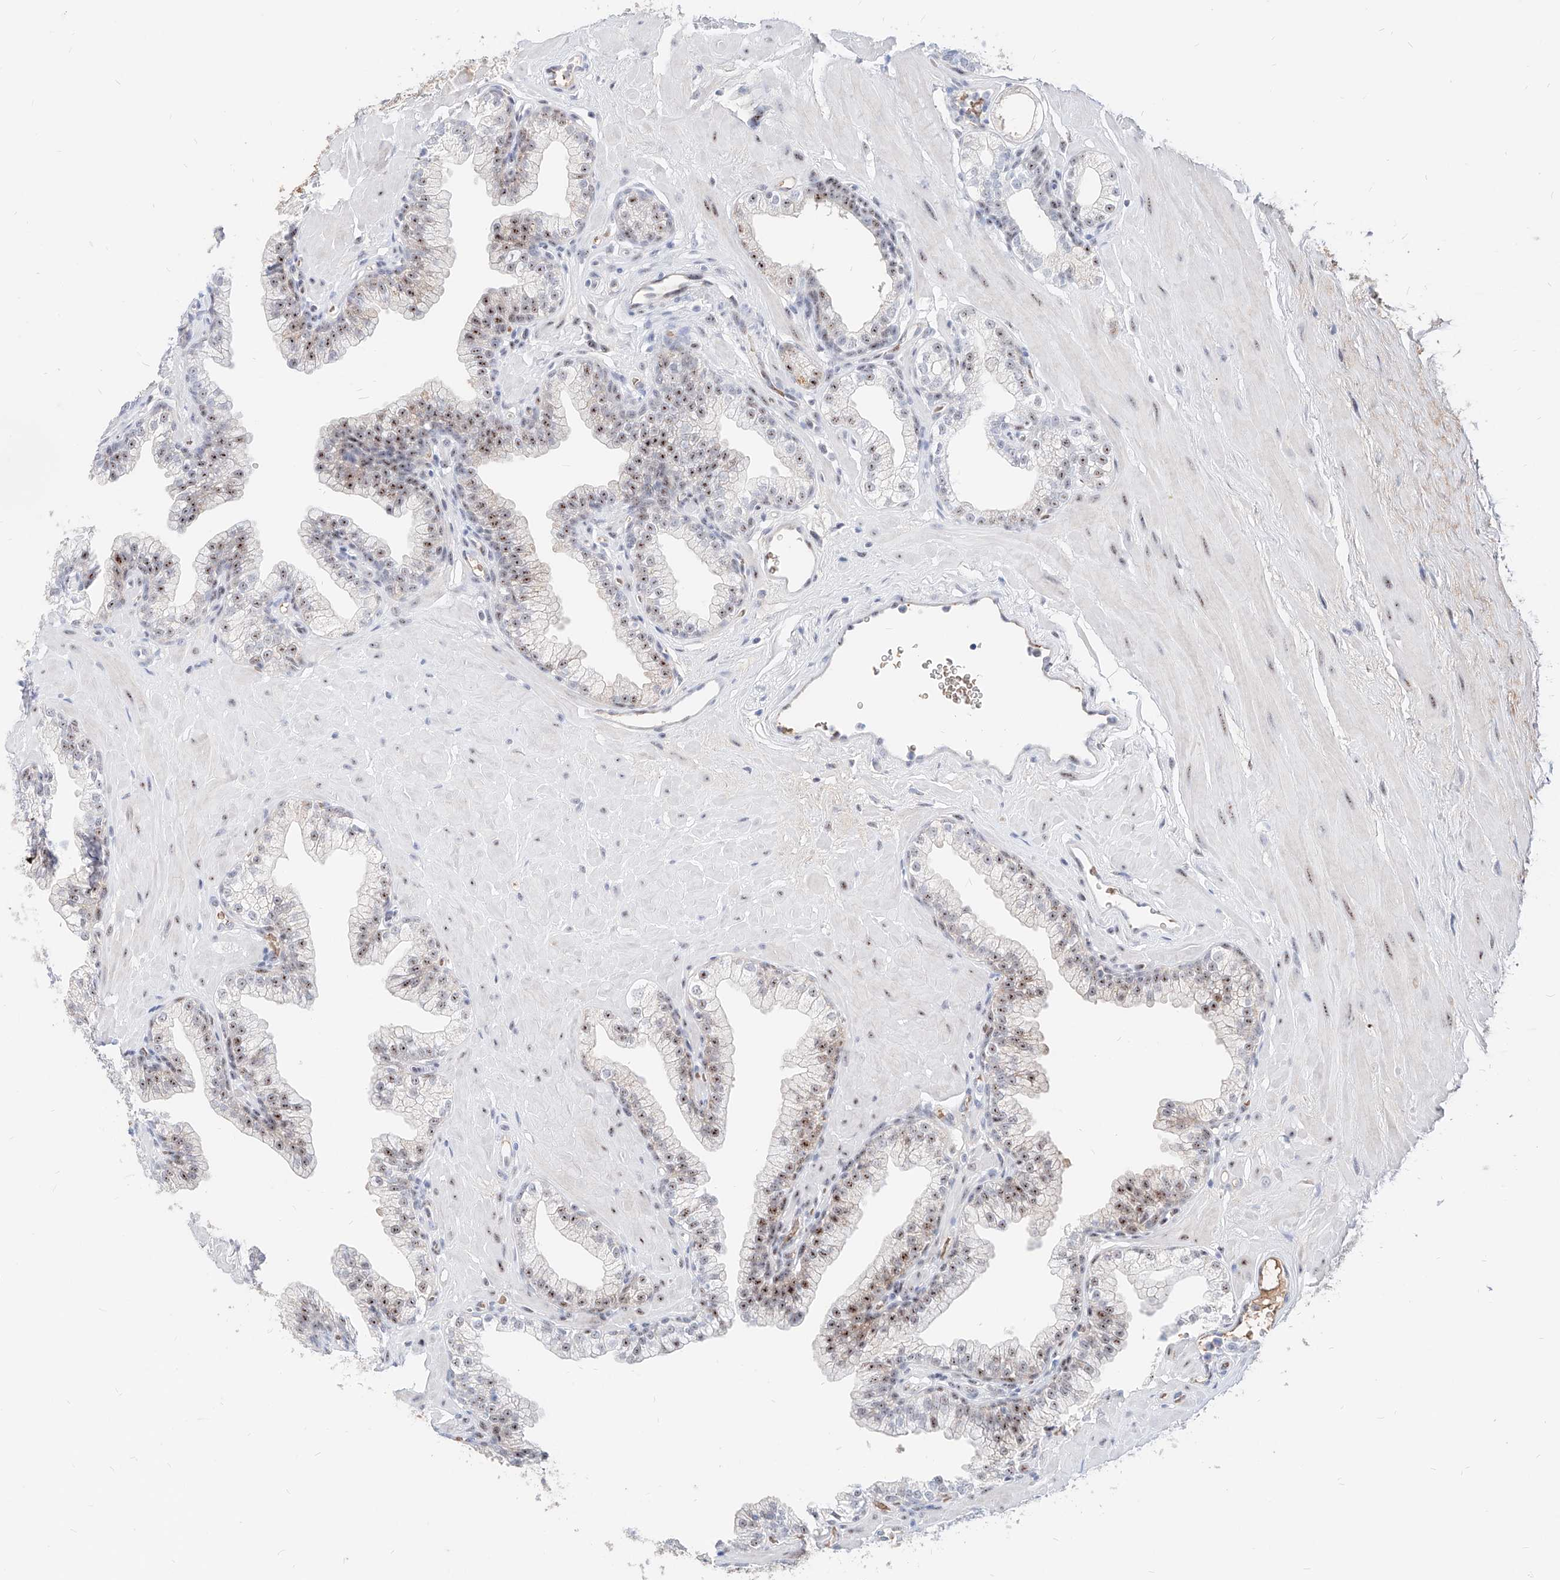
{"staining": {"intensity": "moderate", "quantity": "25%-75%", "location": "nuclear"}, "tissue": "prostate", "cell_type": "Glandular cells", "image_type": "normal", "snomed": [{"axis": "morphology", "description": "Normal tissue, NOS"}, {"axis": "morphology", "description": "Urothelial carcinoma, Low grade"}, {"axis": "topography", "description": "Urinary bladder"}, {"axis": "topography", "description": "Prostate"}], "caption": "Unremarkable prostate exhibits moderate nuclear positivity in about 25%-75% of glandular cells, visualized by immunohistochemistry.", "gene": "ZFP42", "patient": {"sex": "male", "age": 60}}